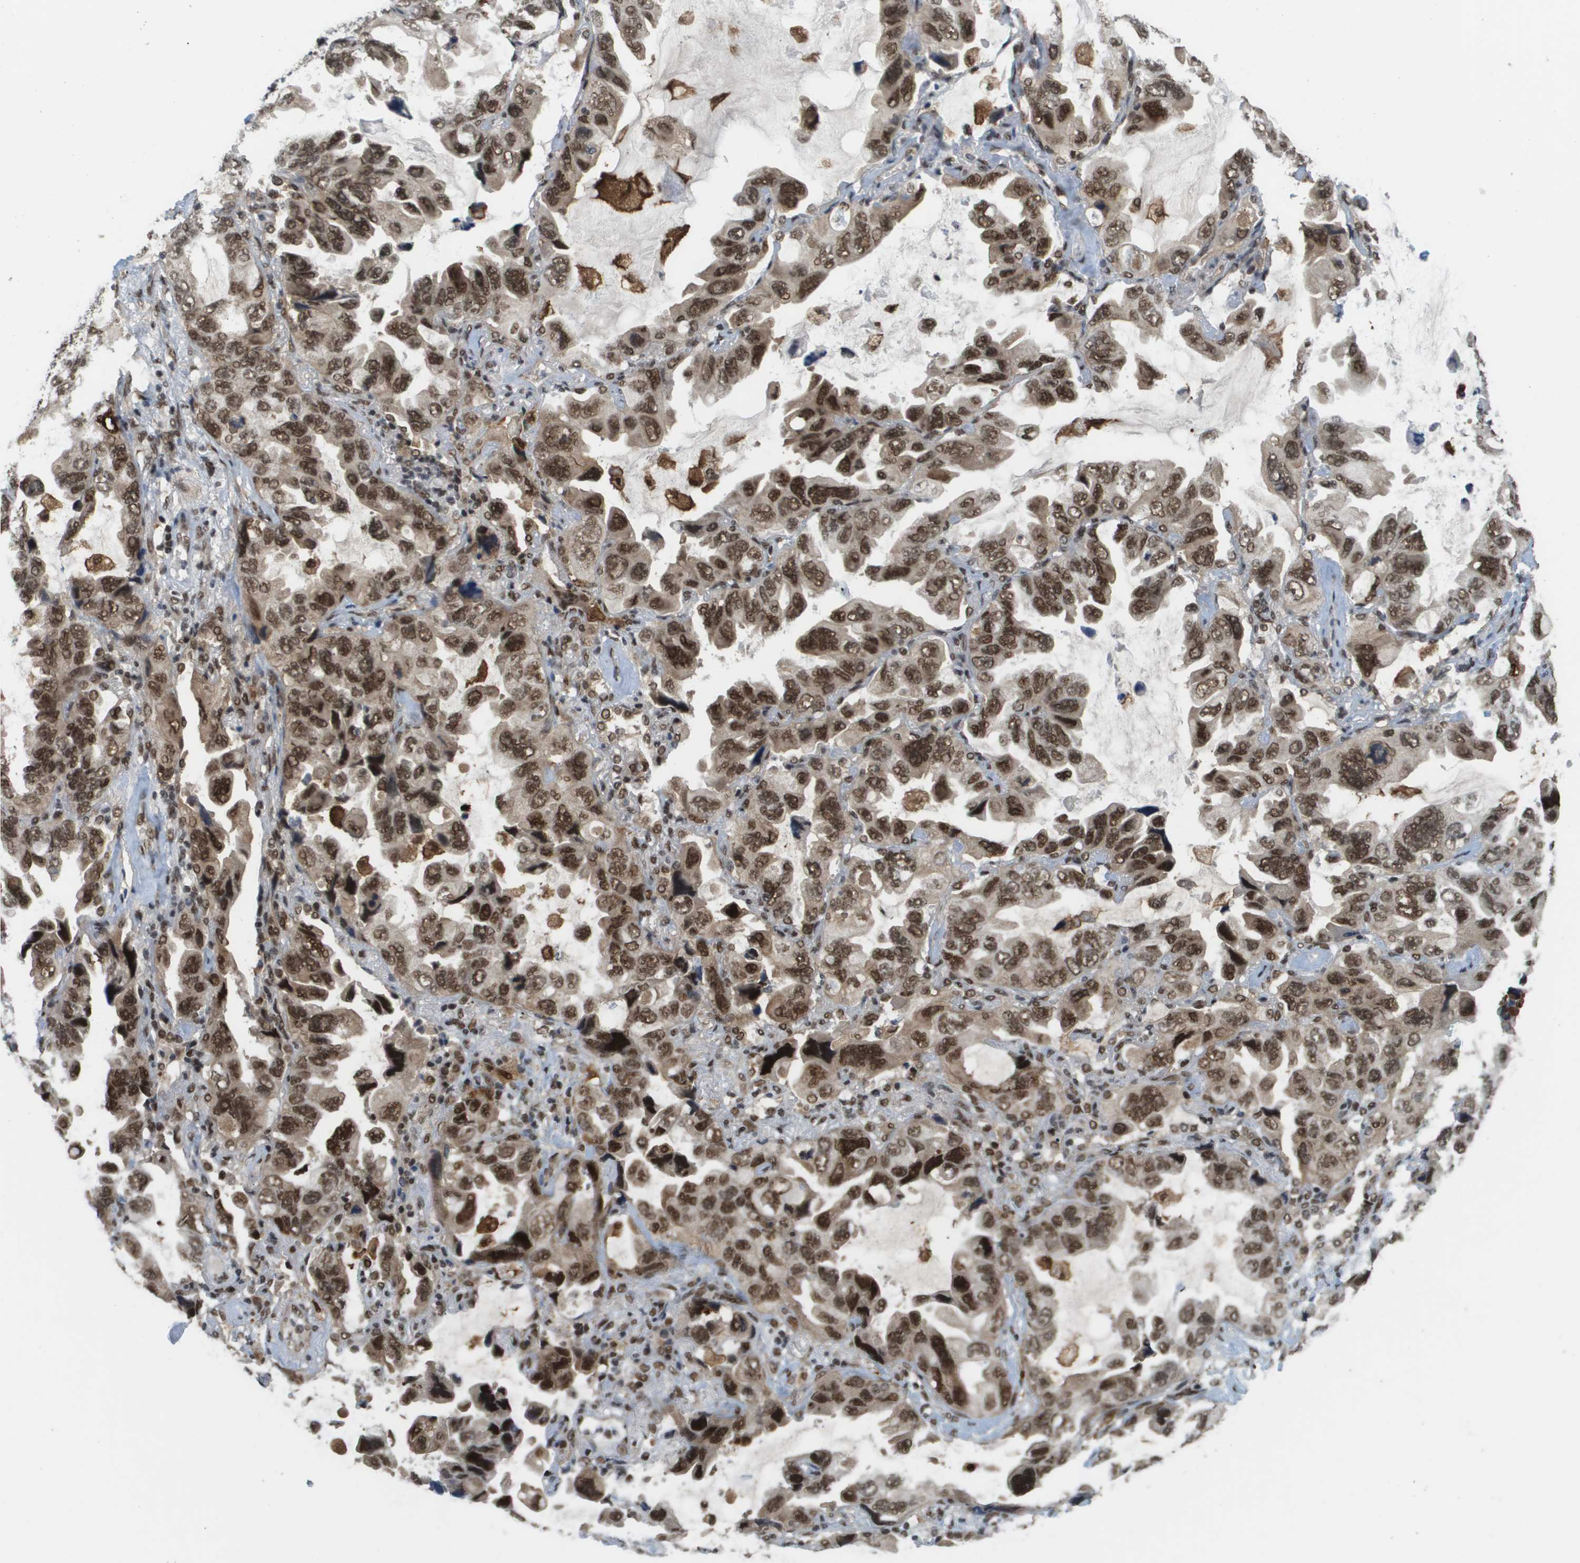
{"staining": {"intensity": "strong", "quantity": ">75%", "location": "nuclear"}, "tissue": "lung cancer", "cell_type": "Tumor cells", "image_type": "cancer", "snomed": [{"axis": "morphology", "description": "Squamous cell carcinoma, NOS"}, {"axis": "topography", "description": "Lung"}], "caption": "Tumor cells reveal high levels of strong nuclear staining in approximately >75% of cells in lung cancer.", "gene": "PRCC", "patient": {"sex": "female", "age": 73}}